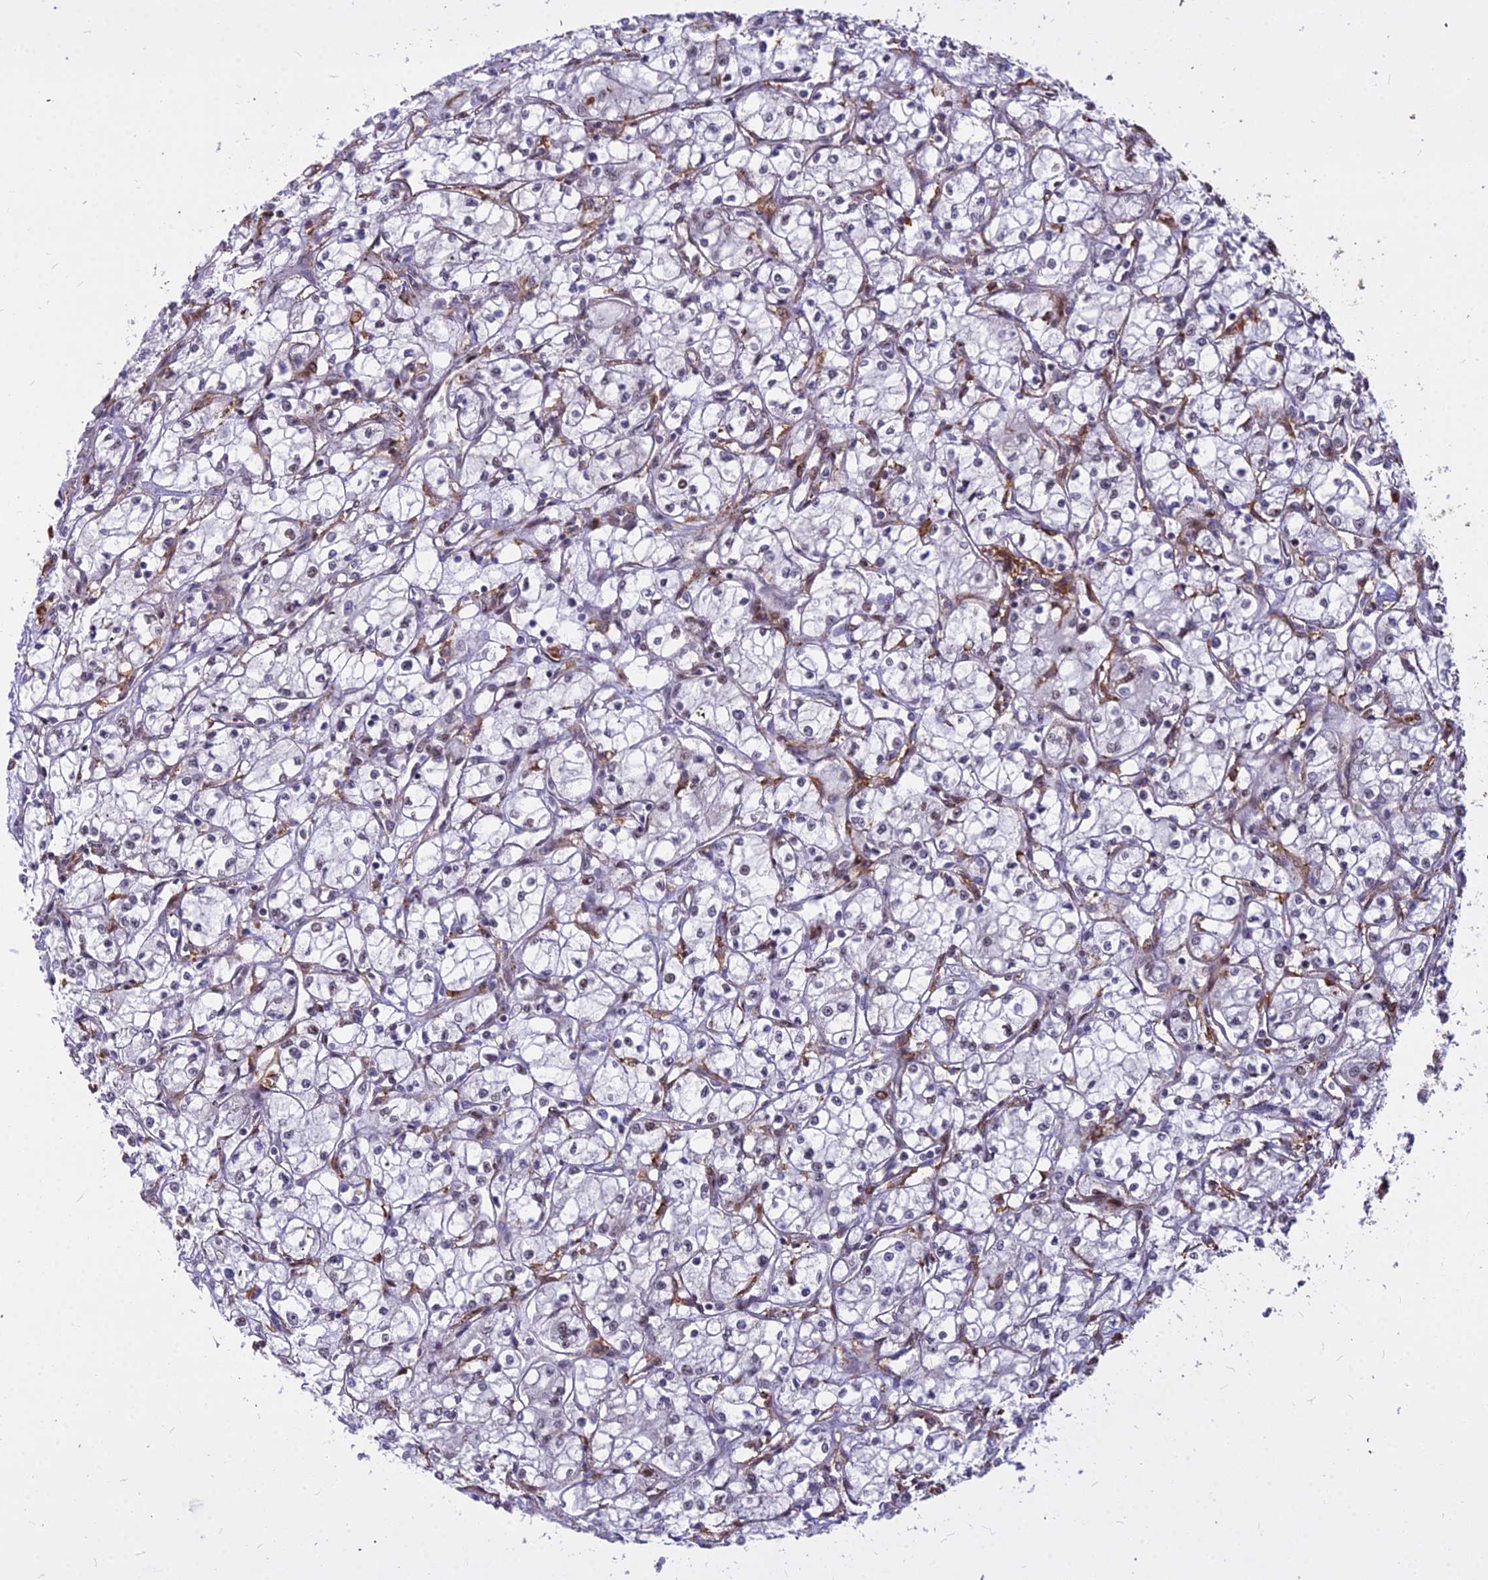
{"staining": {"intensity": "negative", "quantity": "none", "location": "none"}, "tissue": "renal cancer", "cell_type": "Tumor cells", "image_type": "cancer", "snomed": [{"axis": "morphology", "description": "Adenocarcinoma, NOS"}, {"axis": "topography", "description": "Kidney"}], "caption": "An image of renal cancer (adenocarcinoma) stained for a protein reveals no brown staining in tumor cells.", "gene": "ALG10", "patient": {"sex": "male", "age": 59}}